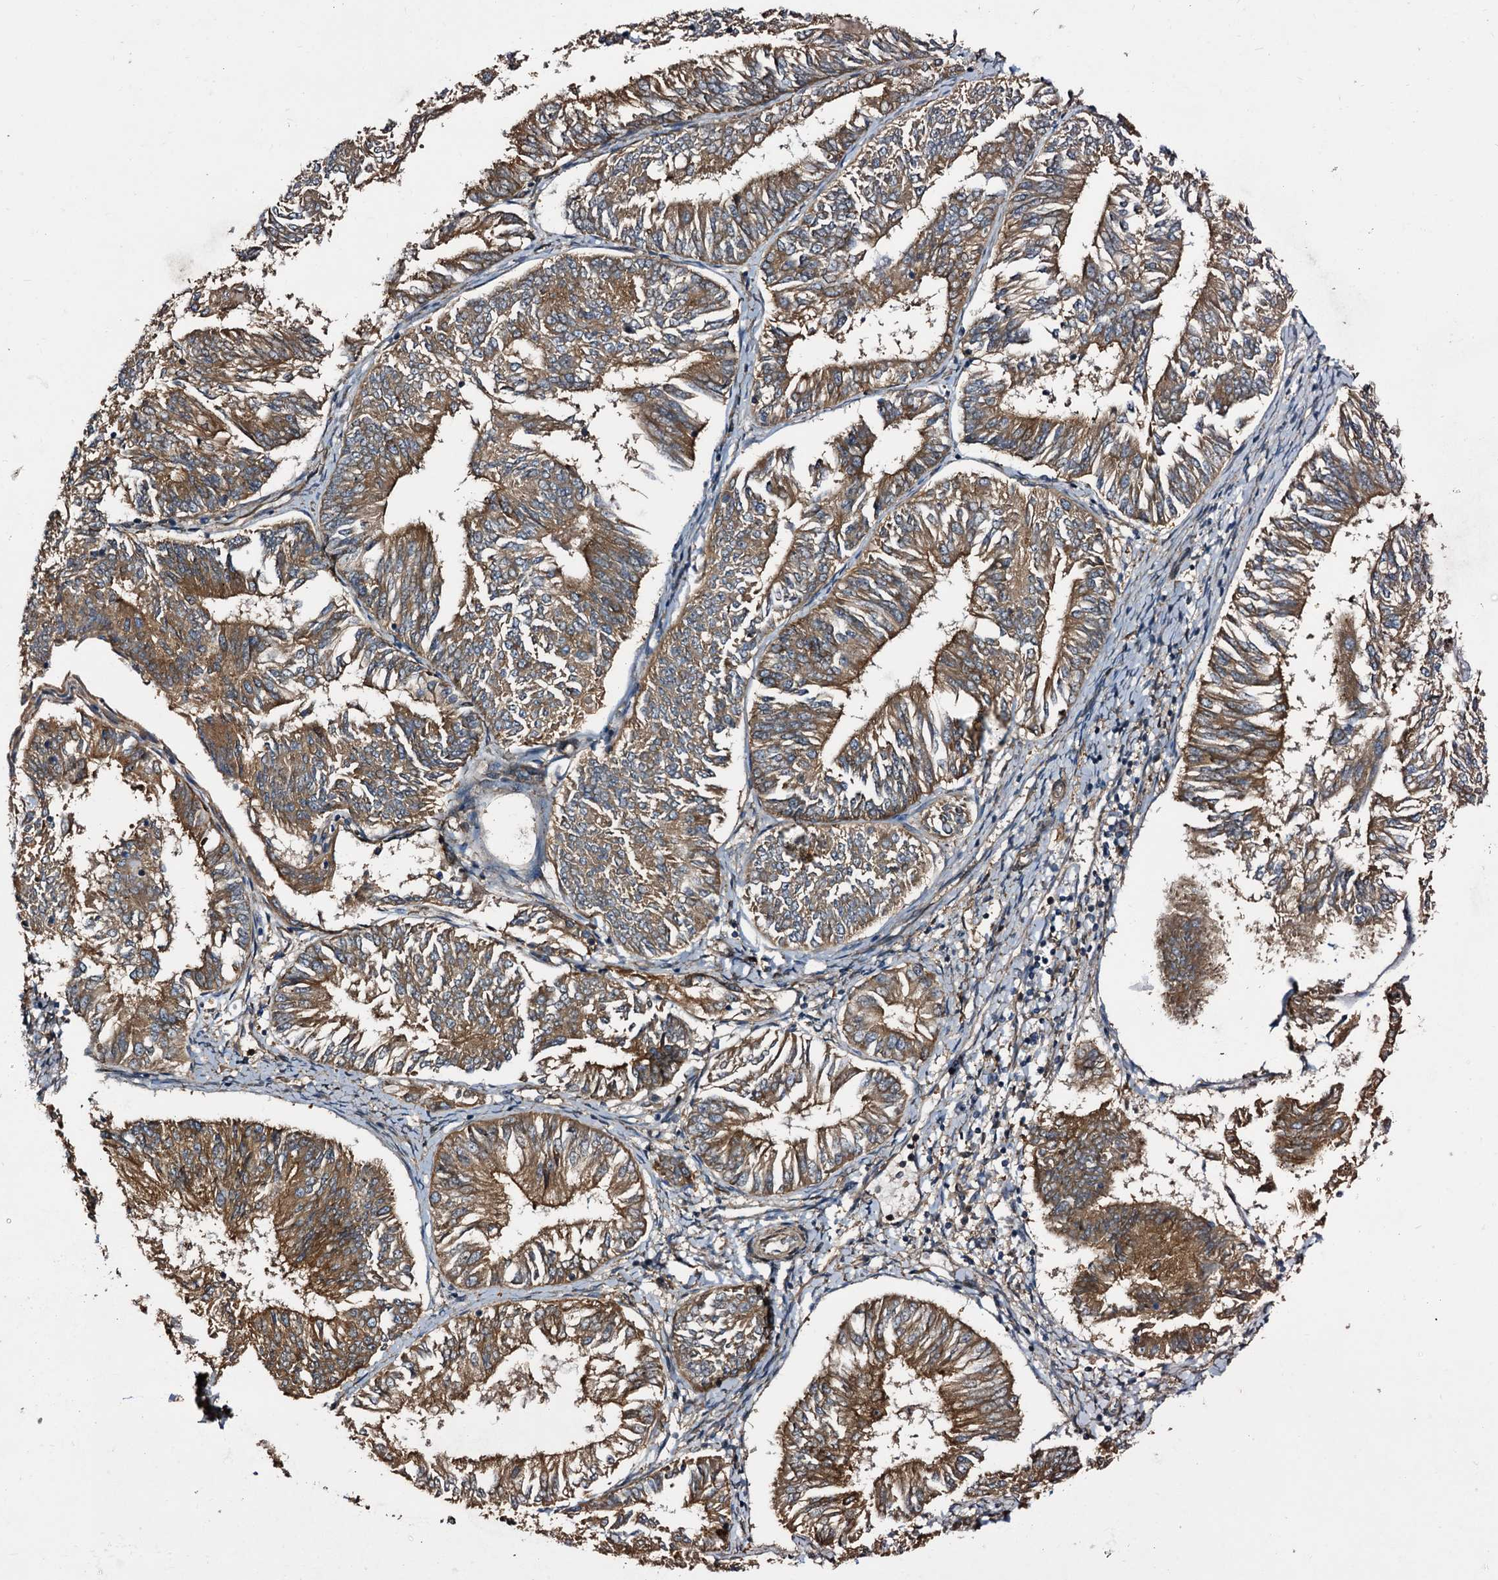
{"staining": {"intensity": "moderate", "quantity": ">75%", "location": "cytoplasmic/membranous"}, "tissue": "endometrial cancer", "cell_type": "Tumor cells", "image_type": "cancer", "snomed": [{"axis": "morphology", "description": "Adenocarcinoma, NOS"}, {"axis": "topography", "description": "Endometrium"}], "caption": "Brown immunohistochemical staining in endometrial cancer demonstrates moderate cytoplasmic/membranous positivity in approximately >75% of tumor cells.", "gene": "PEX5", "patient": {"sex": "female", "age": 58}}